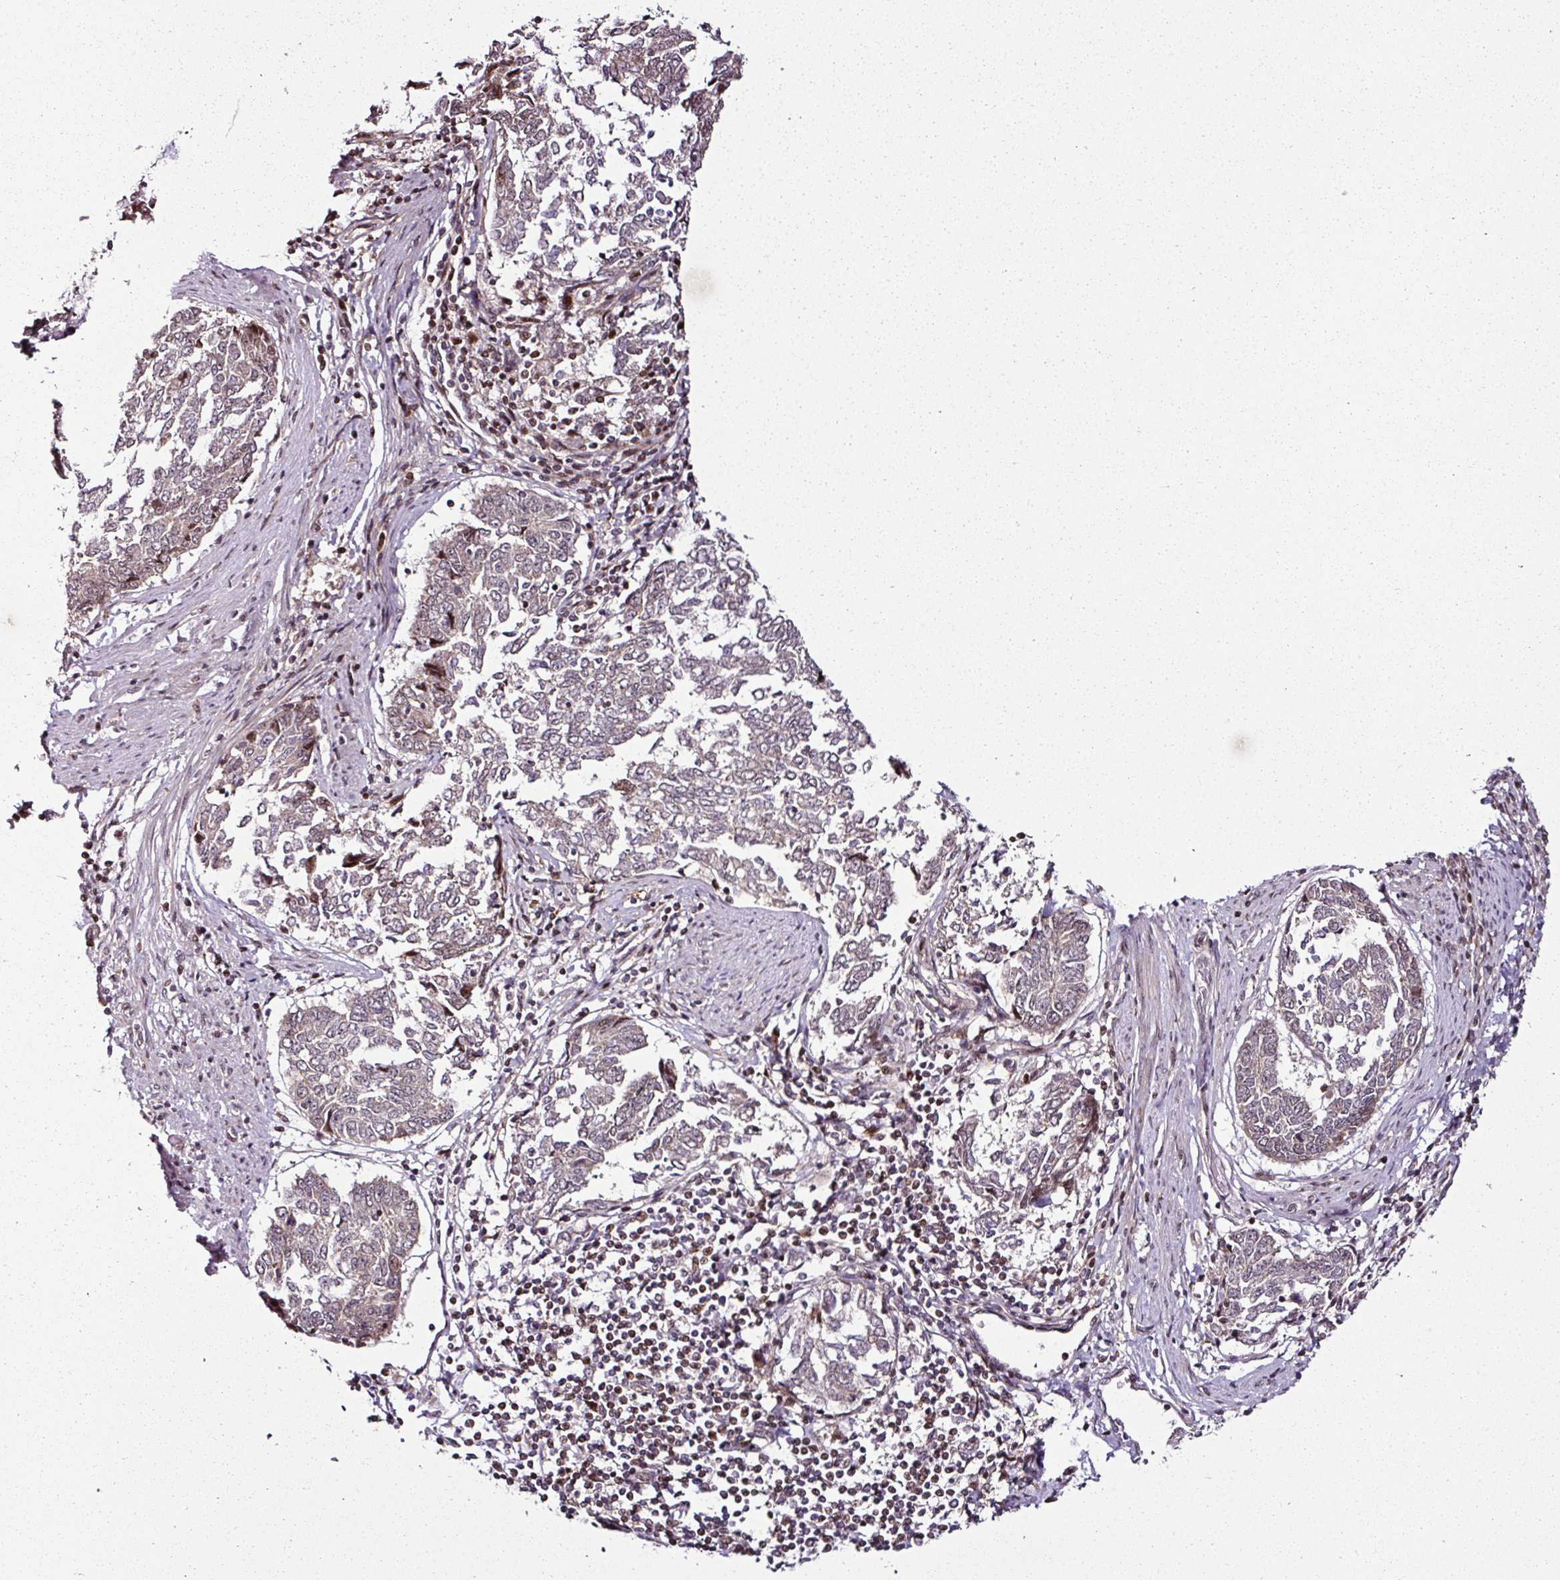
{"staining": {"intensity": "negative", "quantity": "none", "location": "none"}, "tissue": "endometrial cancer", "cell_type": "Tumor cells", "image_type": "cancer", "snomed": [{"axis": "morphology", "description": "Adenocarcinoma, NOS"}, {"axis": "topography", "description": "Endometrium"}], "caption": "Histopathology image shows no significant protein expression in tumor cells of adenocarcinoma (endometrial).", "gene": "COPRS", "patient": {"sex": "female", "age": 80}}